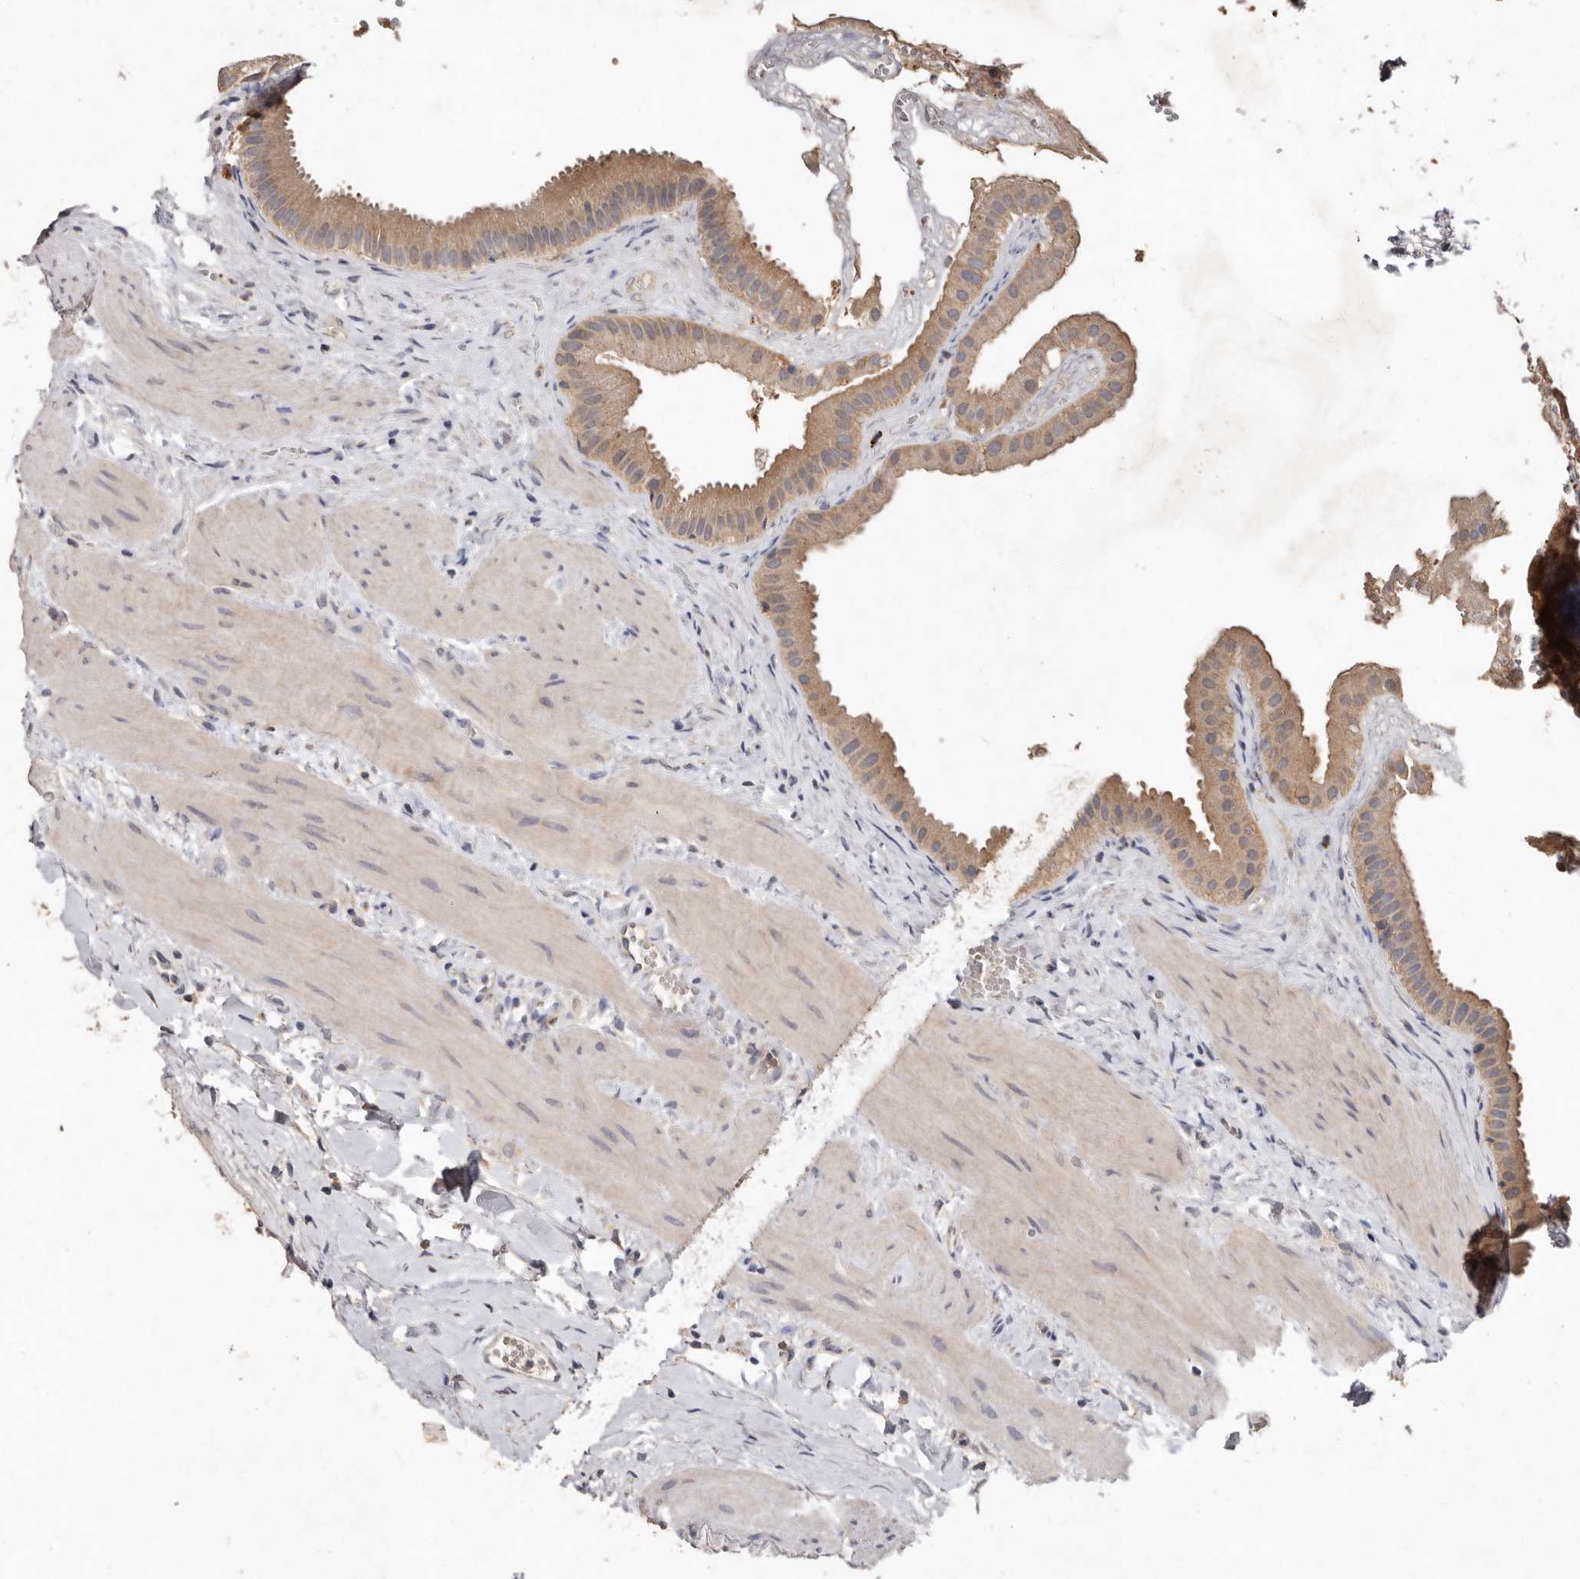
{"staining": {"intensity": "moderate", "quantity": ">75%", "location": "cytoplasmic/membranous"}, "tissue": "gallbladder", "cell_type": "Glandular cells", "image_type": "normal", "snomed": [{"axis": "morphology", "description": "Normal tissue, NOS"}, {"axis": "topography", "description": "Gallbladder"}], "caption": "Moderate cytoplasmic/membranous positivity is identified in approximately >75% of glandular cells in unremarkable gallbladder.", "gene": "EDEM1", "patient": {"sex": "male", "age": 55}}